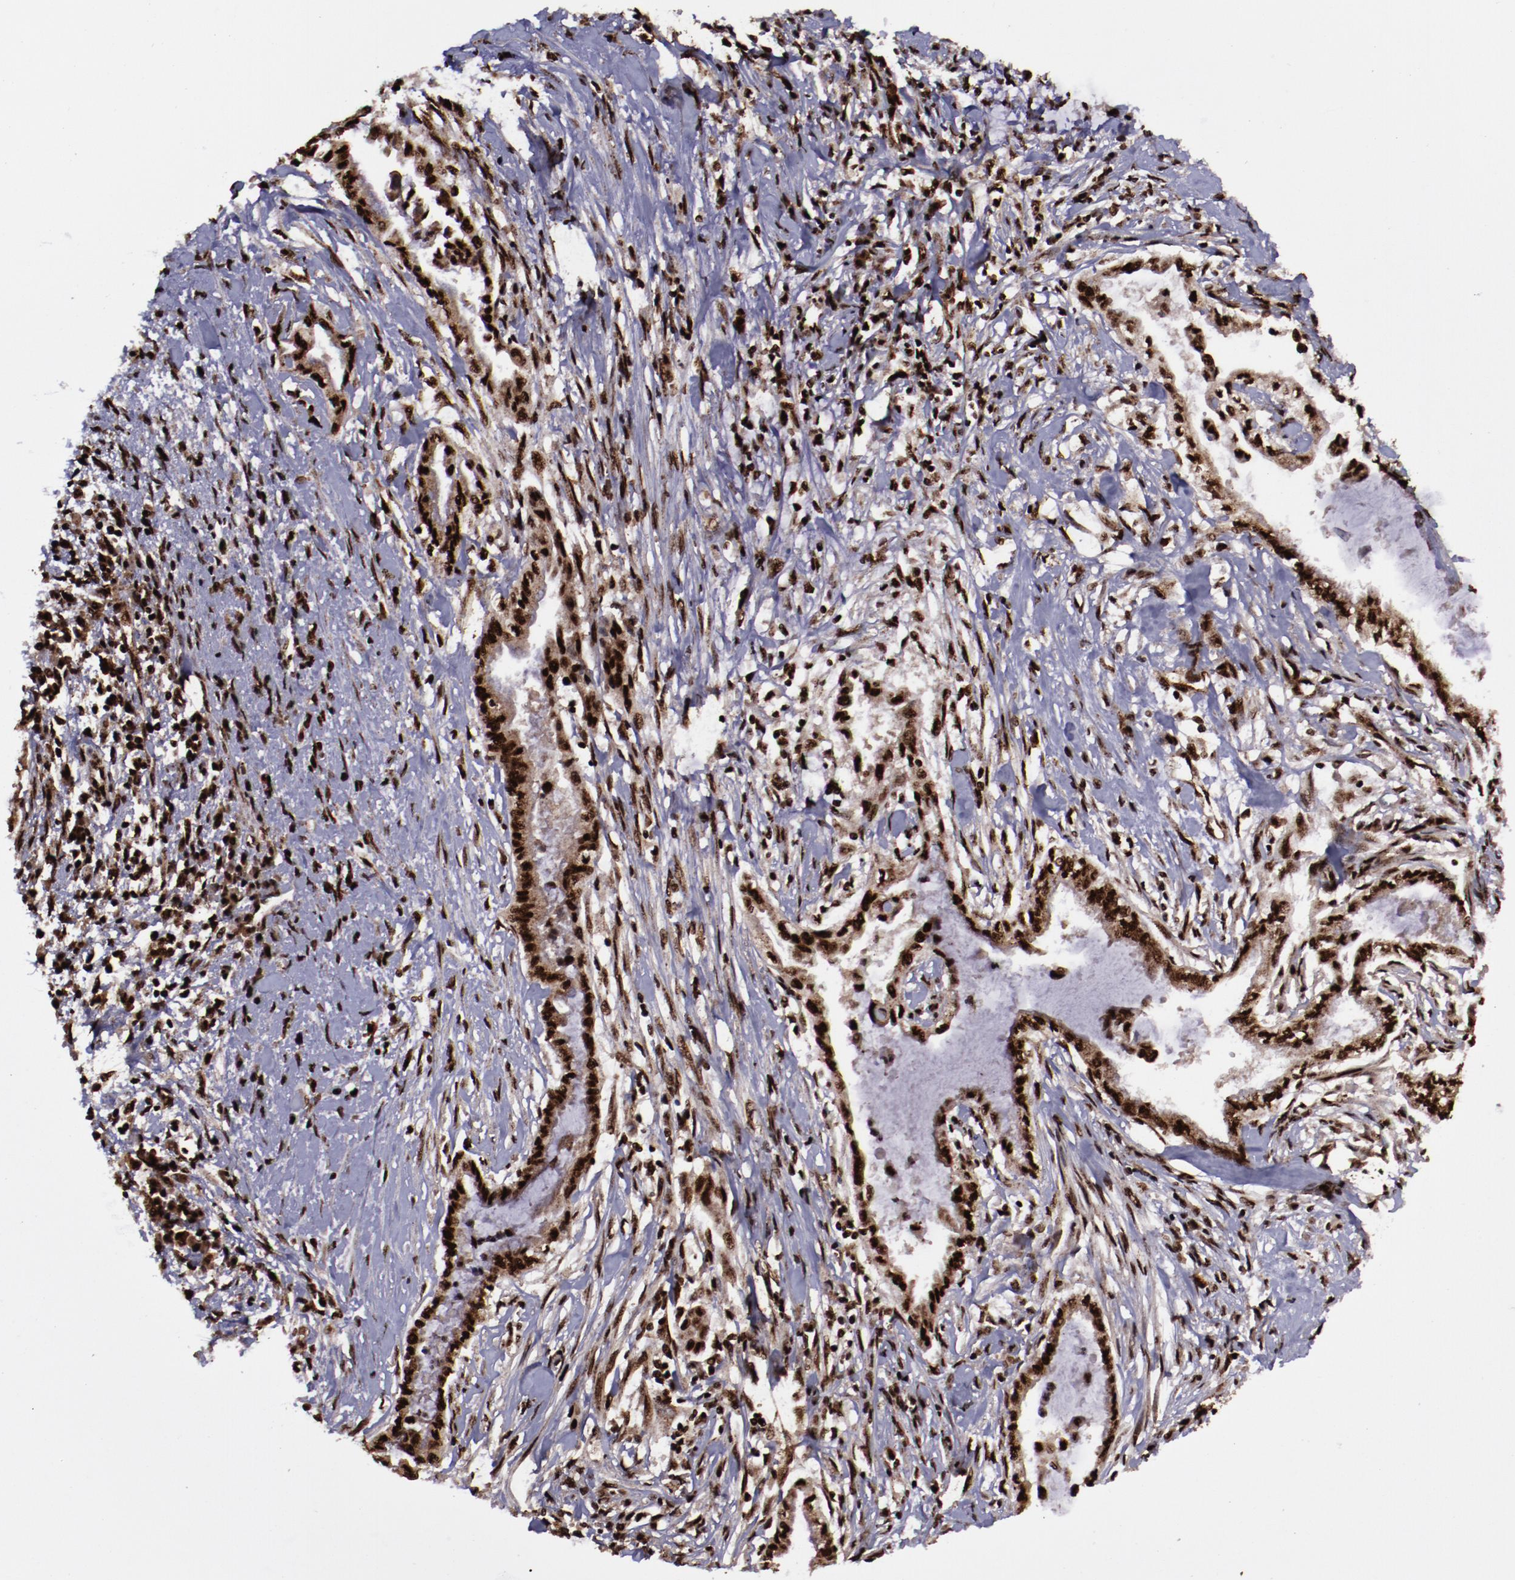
{"staining": {"intensity": "strong", "quantity": ">75%", "location": "cytoplasmic/membranous,nuclear"}, "tissue": "pancreatic cancer", "cell_type": "Tumor cells", "image_type": "cancer", "snomed": [{"axis": "morphology", "description": "Adenocarcinoma, NOS"}, {"axis": "topography", "description": "Pancreas"}], "caption": "Protein expression by IHC displays strong cytoplasmic/membranous and nuclear staining in about >75% of tumor cells in pancreatic cancer (adenocarcinoma).", "gene": "SNW1", "patient": {"sex": "female", "age": 64}}